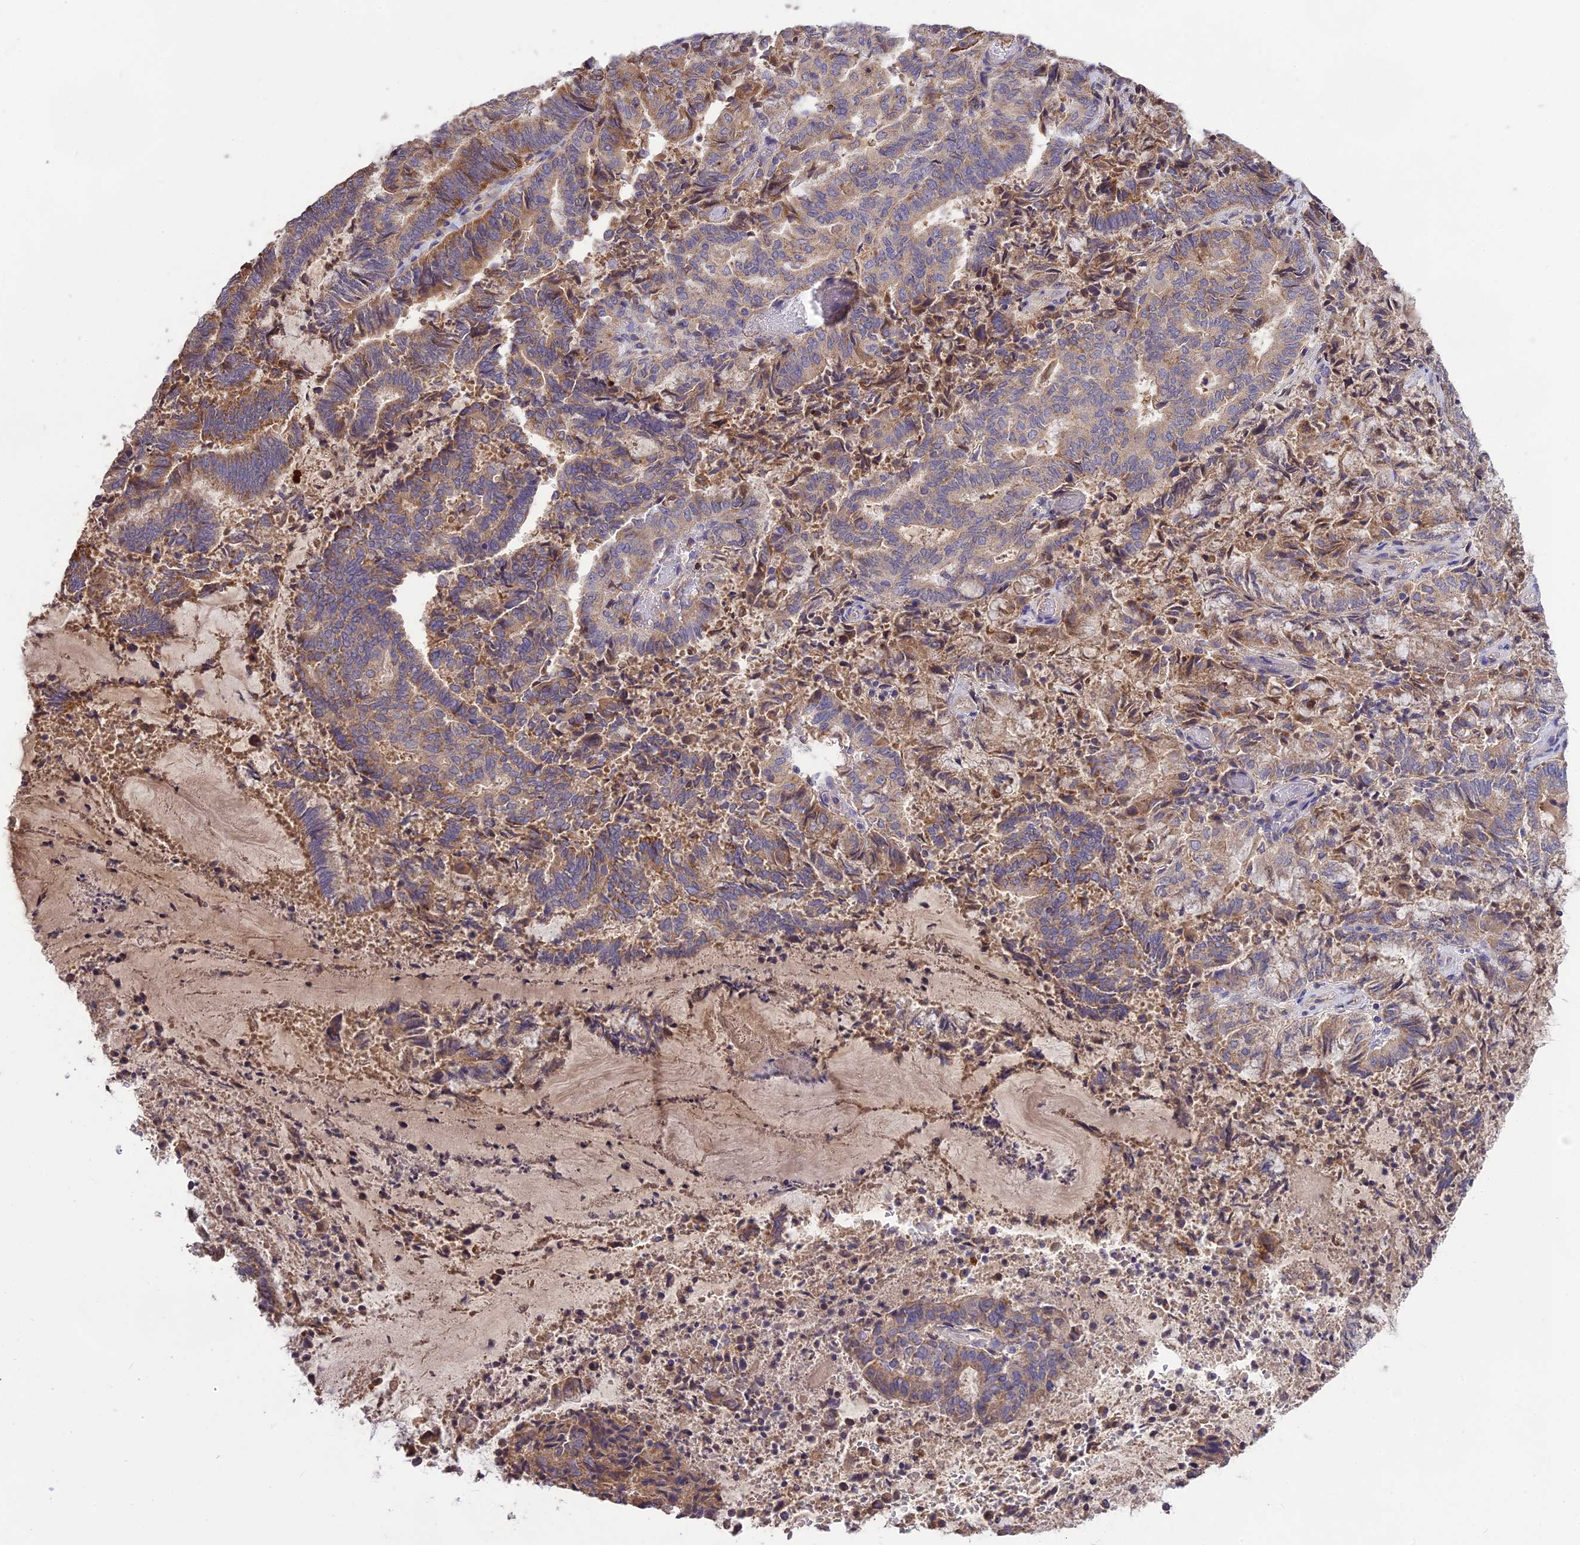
{"staining": {"intensity": "moderate", "quantity": "25%-75%", "location": "cytoplasmic/membranous"}, "tissue": "endometrial cancer", "cell_type": "Tumor cells", "image_type": "cancer", "snomed": [{"axis": "morphology", "description": "Adenocarcinoma, NOS"}, {"axis": "topography", "description": "Endometrium"}], "caption": "Immunohistochemistry (IHC) histopathology image of neoplastic tissue: endometrial cancer (adenocarcinoma) stained using IHC demonstrates medium levels of moderate protein expression localized specifically in the cytoplasmic/membranous of tumor cells, appearing as a cytoplasmic/membranous brown color.", "gene": "NUDT8", "patient": {"sex": "female", "age": 80}}